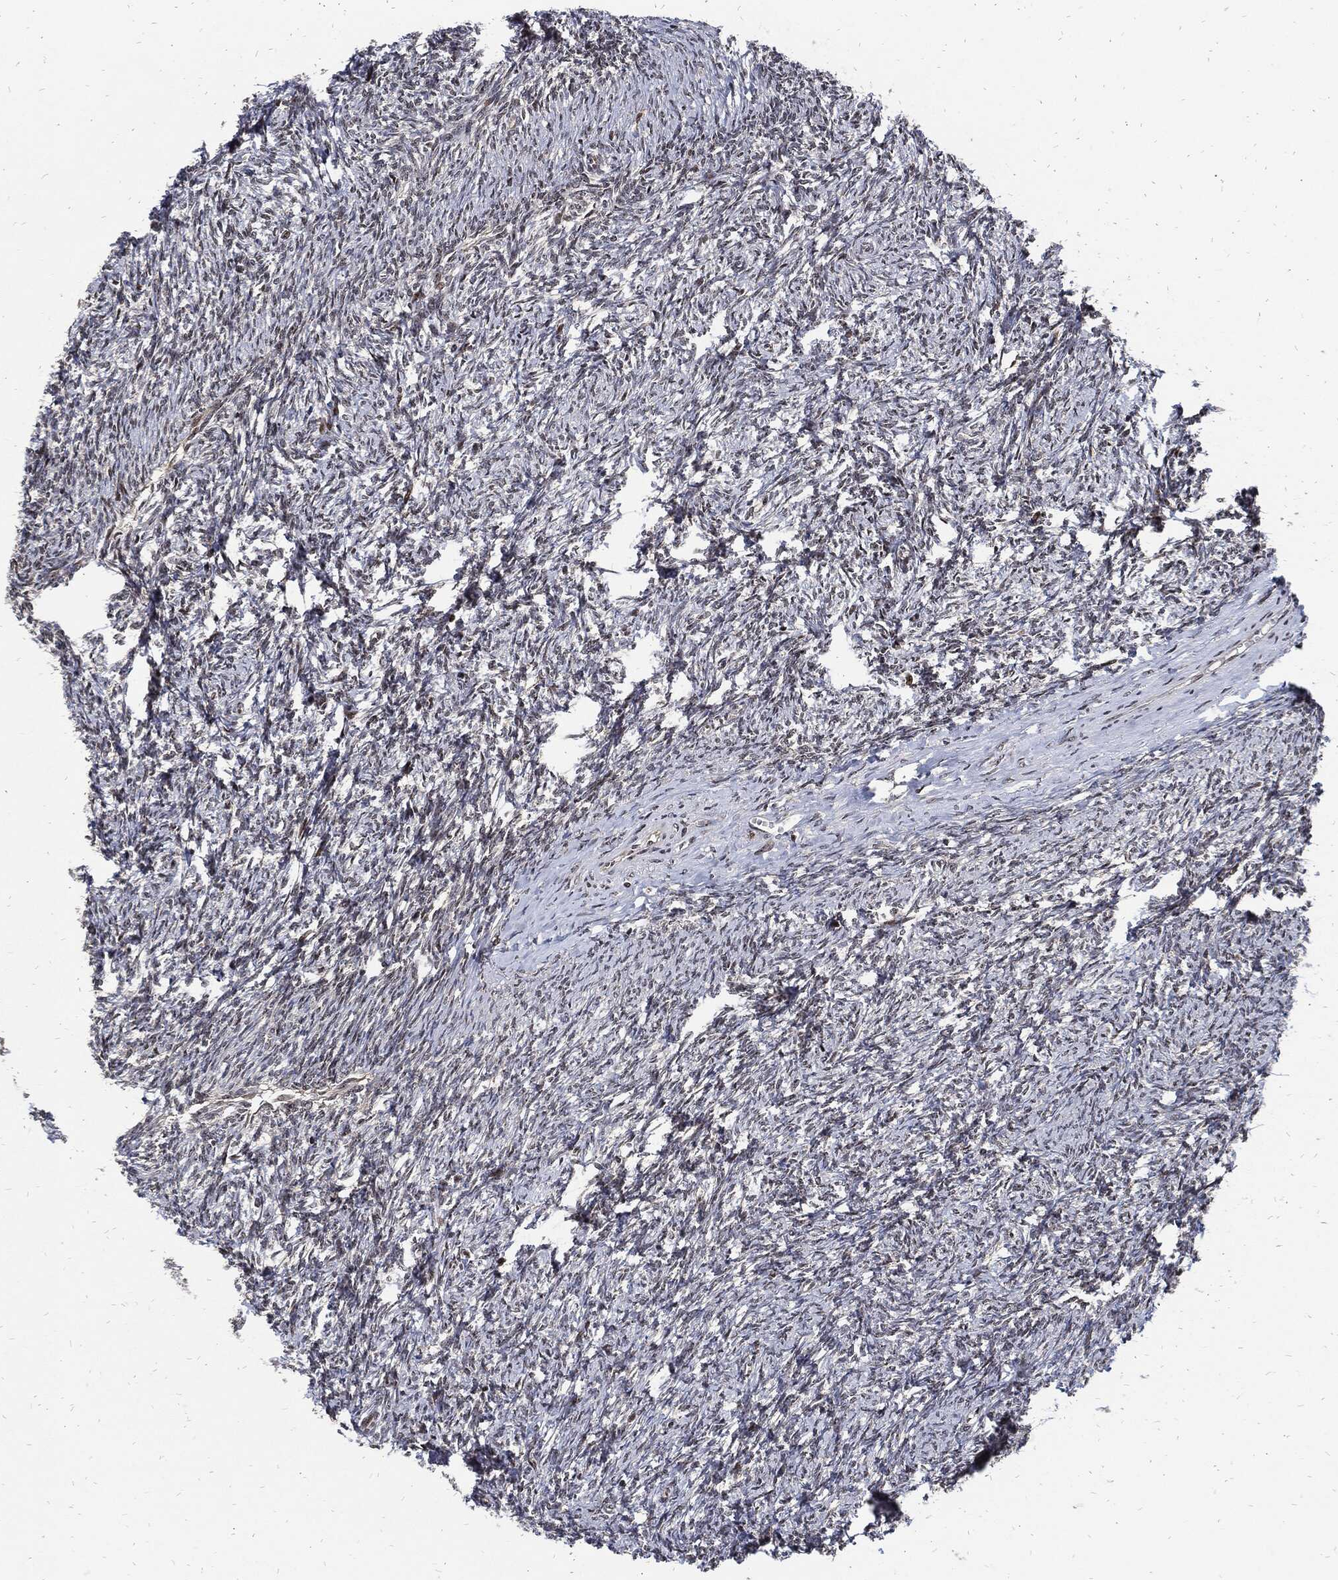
{"staining": {"intensity": "weak", "quantity": ">75%", "location": "cytoplasmic/membranous"}, "tissue": "ovary", "cell_type": "Follicle cells", "image_type": "normal", "snomed": [{"axis": "morphology", "description": "Normal tissue, NOS"}, {"axis": "topography", "description": "Fallopian tube"}, {"axis": "topography", "description": "Ovary"}], "caption": "High-power microscopy captured an immunohistochemistry (IHC) image of unremarkable ovary, revealing weak cytoplasmic/membranous positivity in about >75% of follicle cells. (DAB (3,3'-diaminobenzidine) = brown stain, brightfield microscopy at high magnification).", "gene": "ZNF775", "patient": {"sex": "female", "age": 33}}